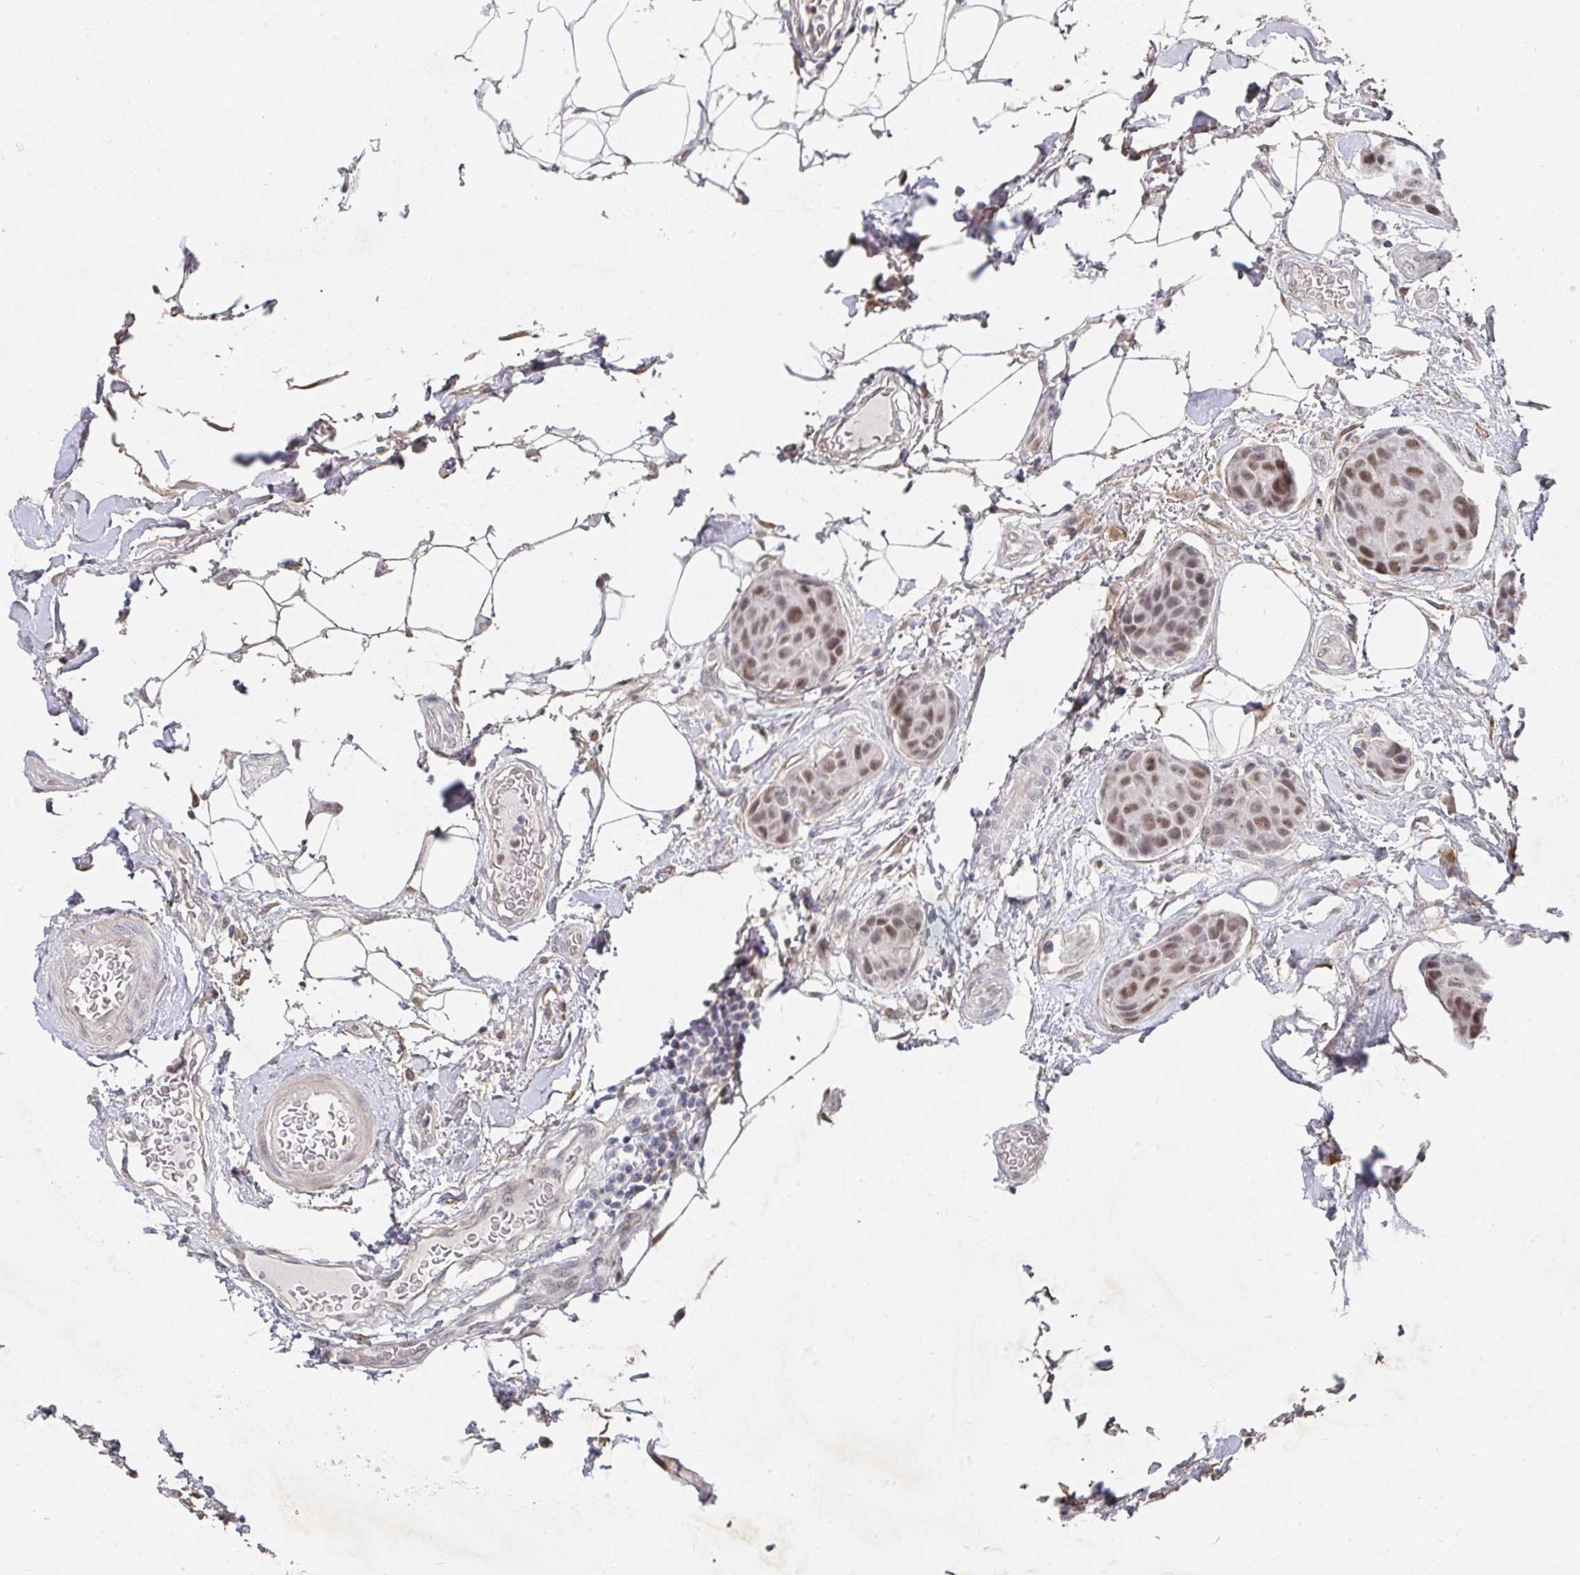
{"staining": {"intensity": "moderate", "quantity": ">75%", "location": "nuclear"}, "tissue": "breast cancer", "cell_type": "Tumor cells", "image_type": "cancer", "snomed": [{"axis": "morphology", "description": "Duct carcinoma"}, {"axis": "topography", "description": "Breast"}, {"axis": "topography", "description": "Lymph node"}], "caption": "Immunohistochemistry of human breast cancer (intraductal carcinoma) reveals medium levels of moderate nuclear staining in about >75% of tumor cells. (Stains: DAB in brown, nuclei in blue, Microscopy: brightfield microscopy at high magnification).", "gene": "RCOR1", "patient": {"sex": "female", "age": 80}}